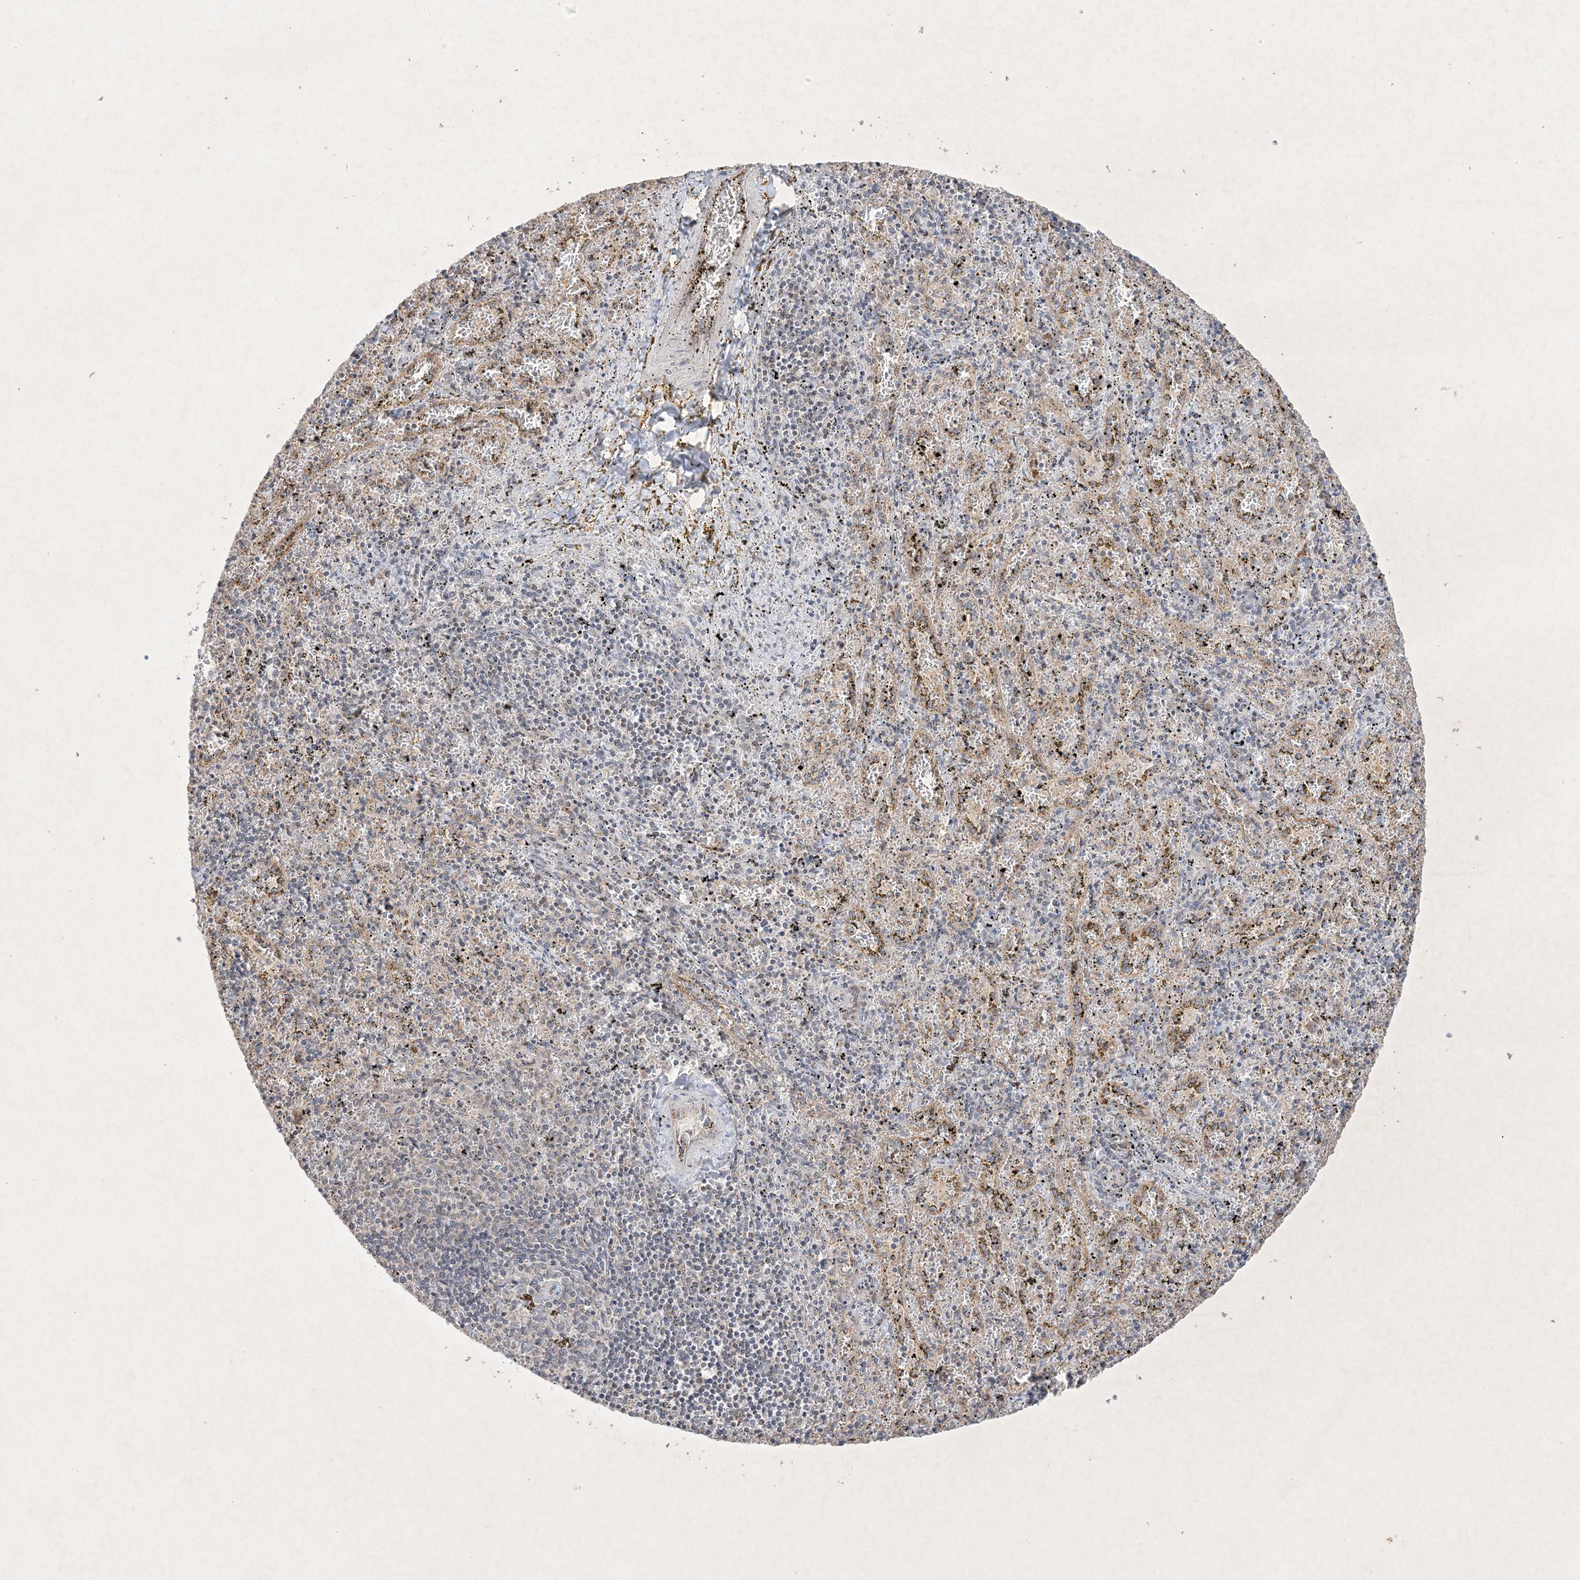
{"staining": {"intensity": "negative", "quantity": "none", "location": "none"}, "tissue": "spleen", "cell_type": "Cells in red pulp", "image_type": "normal", "snomed": [{"axis": "morphology", "description": "Normal tissue, NOS"}, {"axis": "topography", "description": "Spleen"}], "caption": "Photomicrograph shows no protein expression in cells in red pulp of unremarkable spleen.", "gene": "PRSS36", "patient": {"sex": "male", "age": 11}}